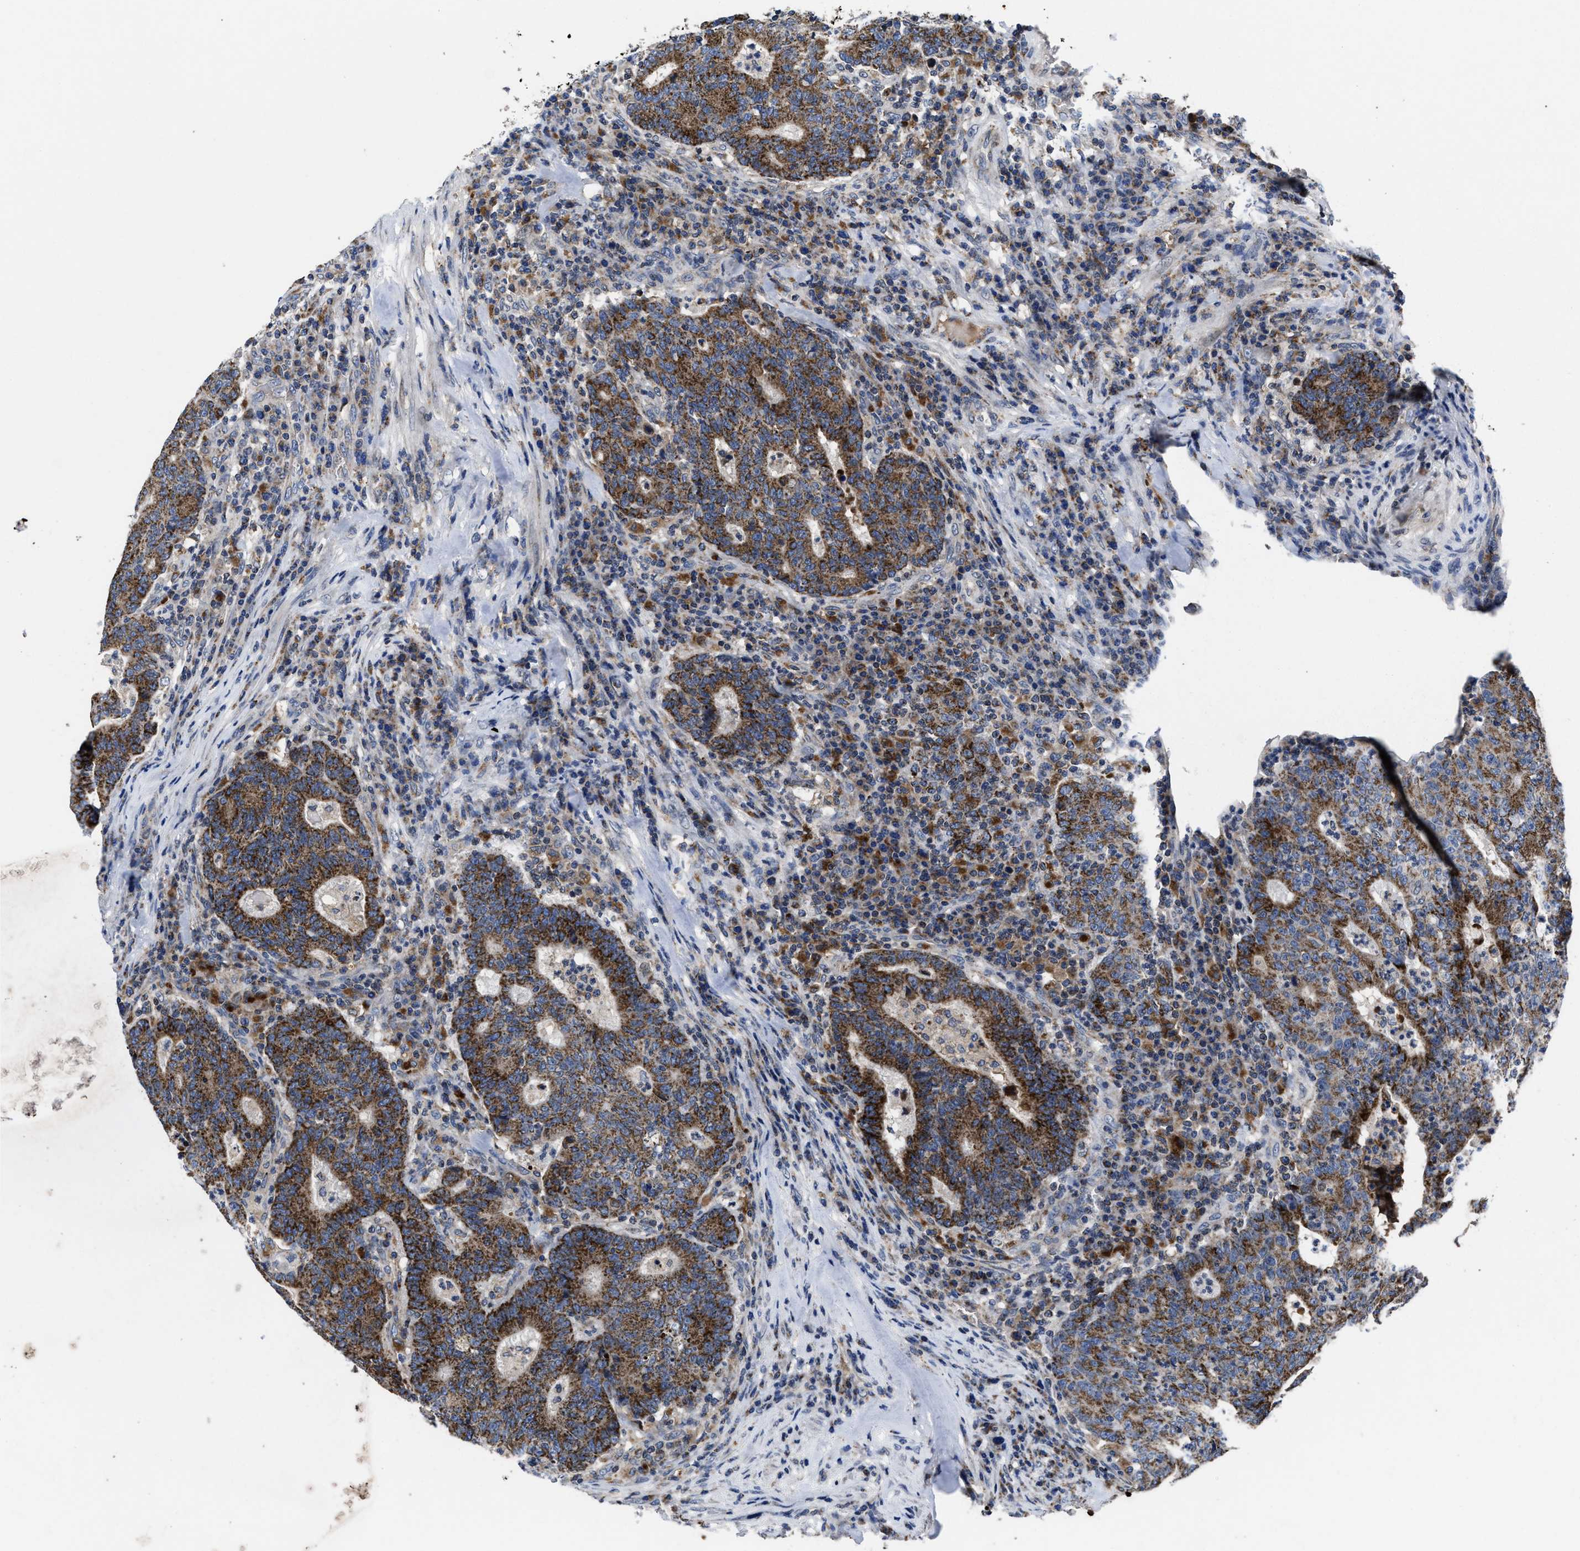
{"staining": {"intensity": "strong", "quantity": ">75%", "location": "cytoplasmic/membranous"}, "tissue": "colorectal cancer", "cell_type": "Tumor cells", "image_type": "cancer", "snomed": [{"axis": "morphology", "description": "Adenocarcinoma, NOS"}, {"axis": "topography", "description": "Colon"}], "caption": "Colorectal adenocarcinoma stained with a brown dye exhibits strong cytoplasmic/membranous positive positivity in about >75% of tumor cells.", "gene": "CACNA1D", "patient": {"sex": "female", "age": 75}}